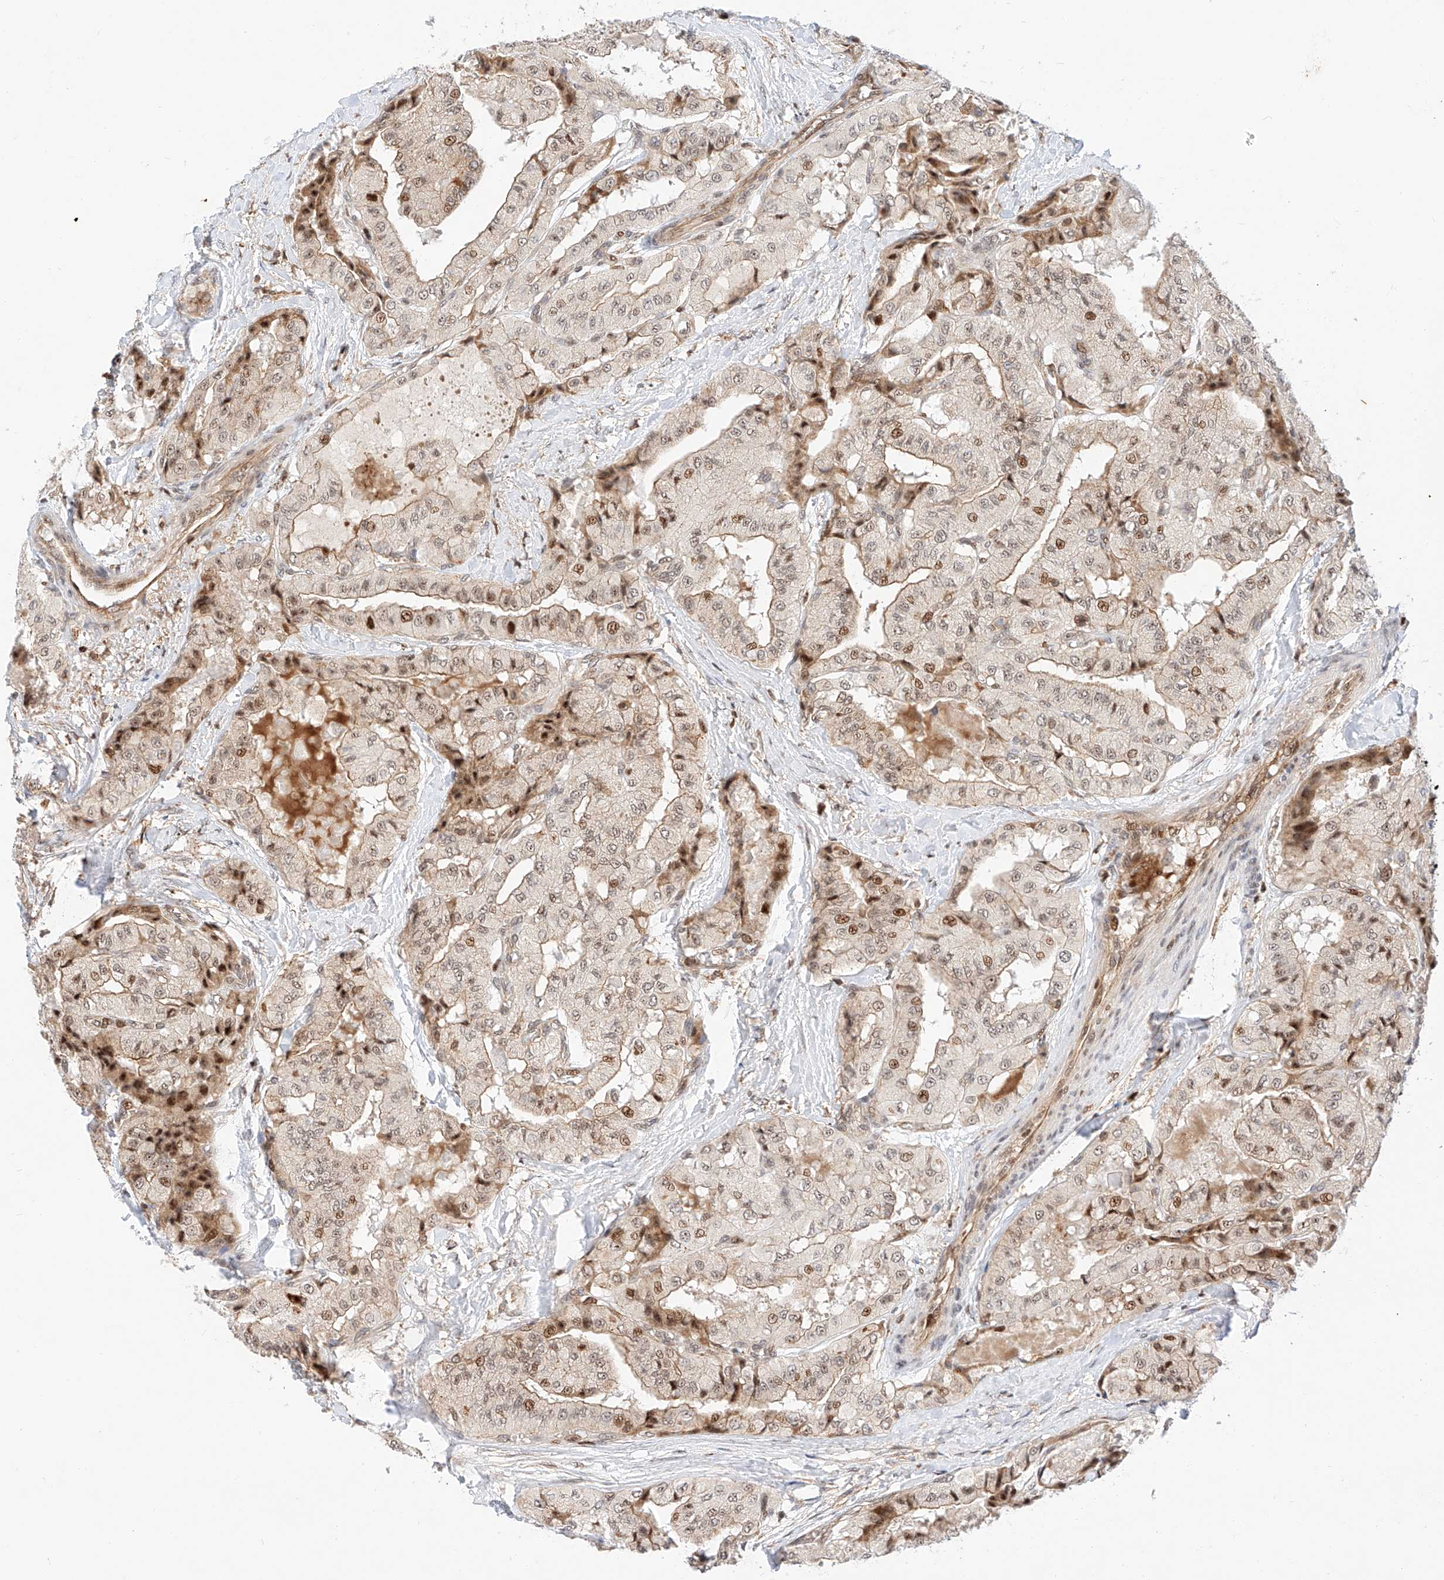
{"staining": {"intensity": "moderate", "quantity": "<25%", "location": "cytoplasmic/membranous,nuclear"}, "tissue": "thyroid cancer", "cell_type": "Tumor cells", "image_type": "cancer", "snomed": [{"axis": "morphology", "description": "Papillary adenocarcinoma, NOS"}, {"axis": "topography", "description": "Thyroid gland"}], "caption": "Immunohistochemical staining of papillary adenocarcinoma (thyroid) demonstrates low levels of moderate cytoplasmic/membranous and nuclear expression in approximately <25% of tumor cells.", "gene": "HDAC9", "patient": {"sex": "female", "age": 59}}